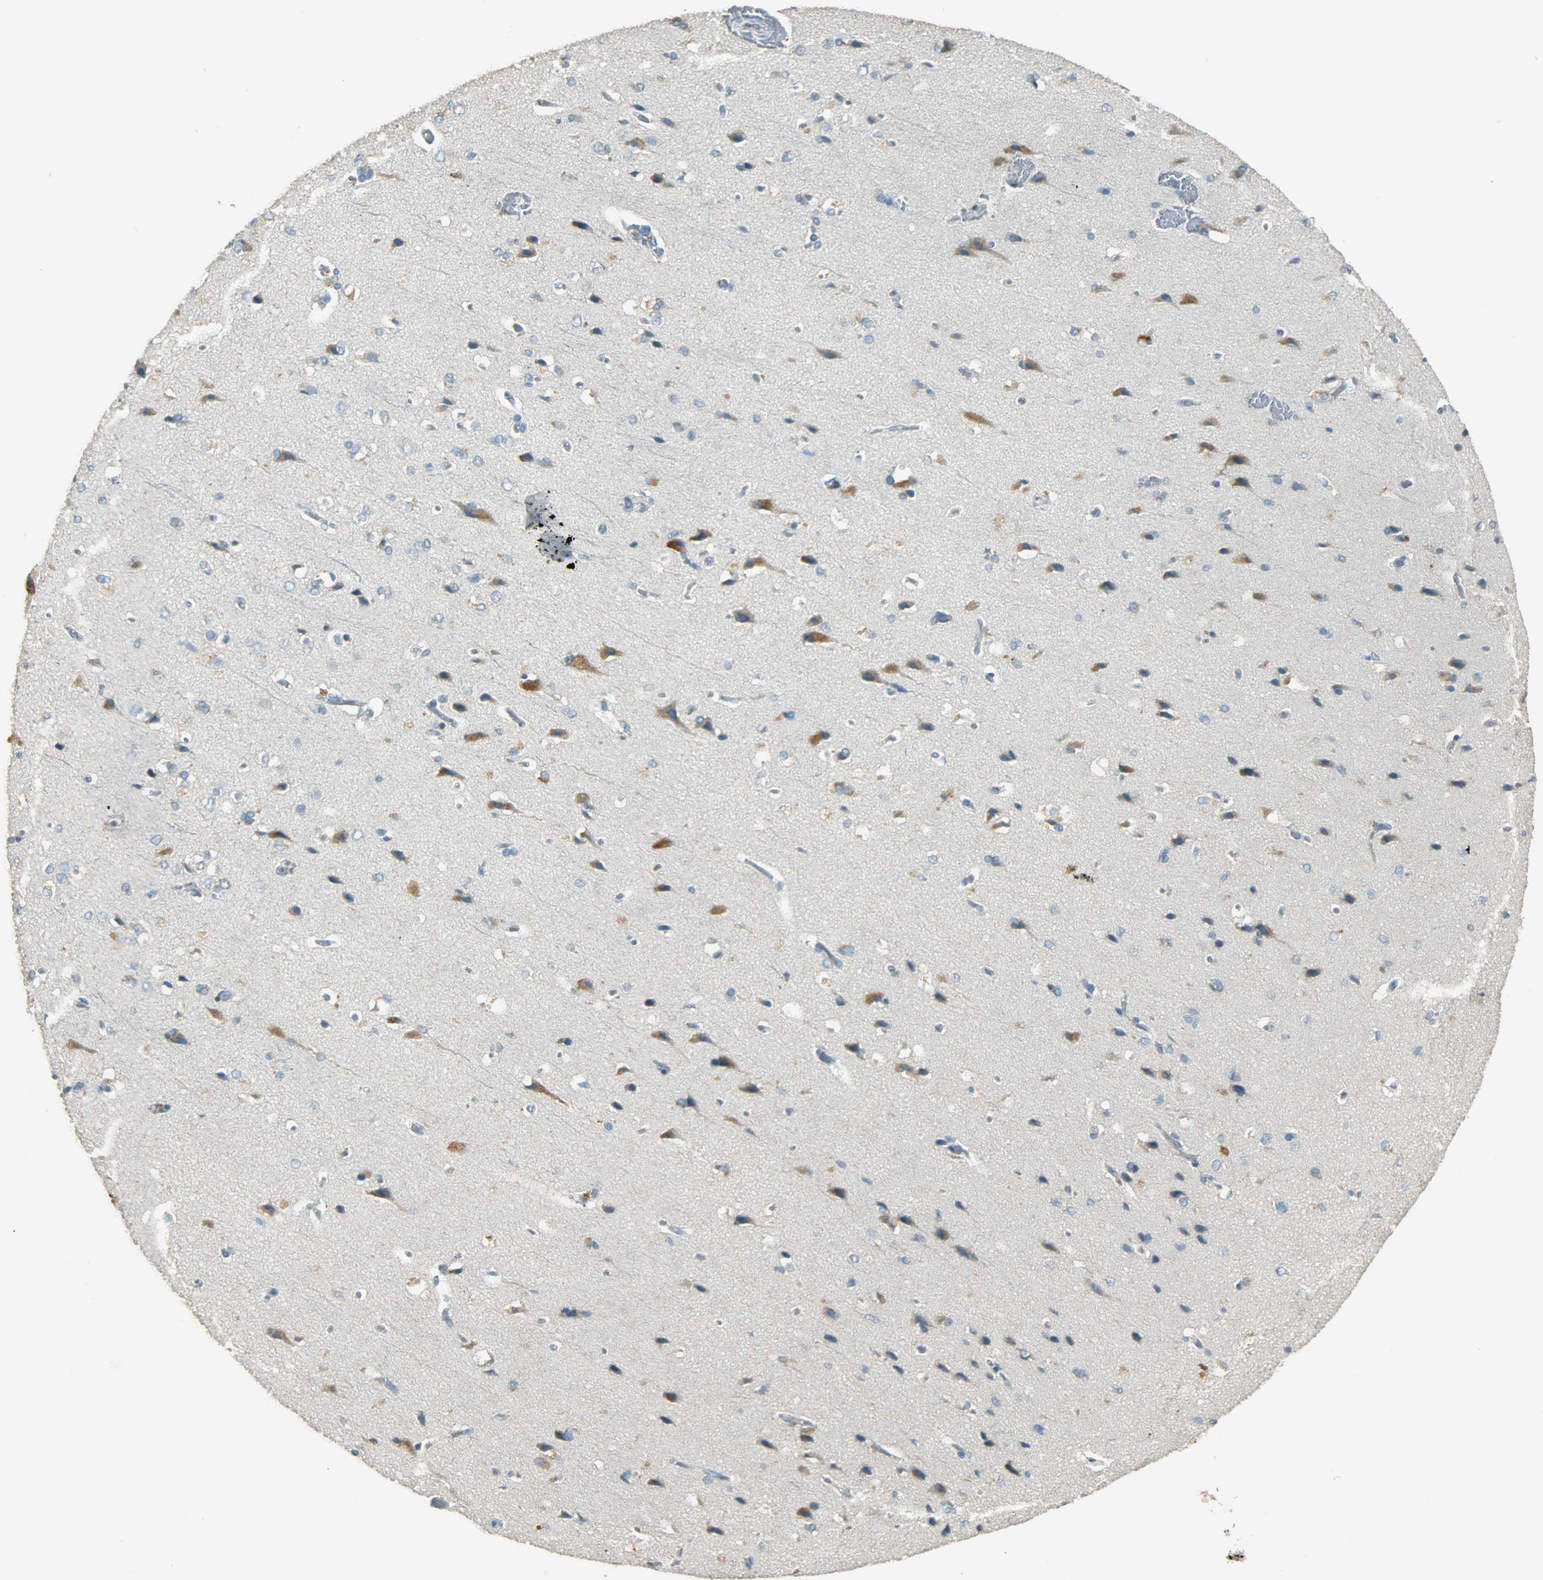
{"staining": {"intensity": "negative", "quantity": "none", "location": "none"}, "tissue": "cerebral cortex", "cell_type": "Endothelial cells", "image_type": "normal", "snomed": [{"axis": "morphology", "description": "Normal tissue, NOS"}, {"axis": "topography", "description": "Cerebral cortex"}], "caption": "Cerebral cortex stained for a protein using immunohistochemistry (IHC) exhibits no positivity endothelial cells.", "gene": "TPX2", "patient": {"sex": "male", "age": 62}}